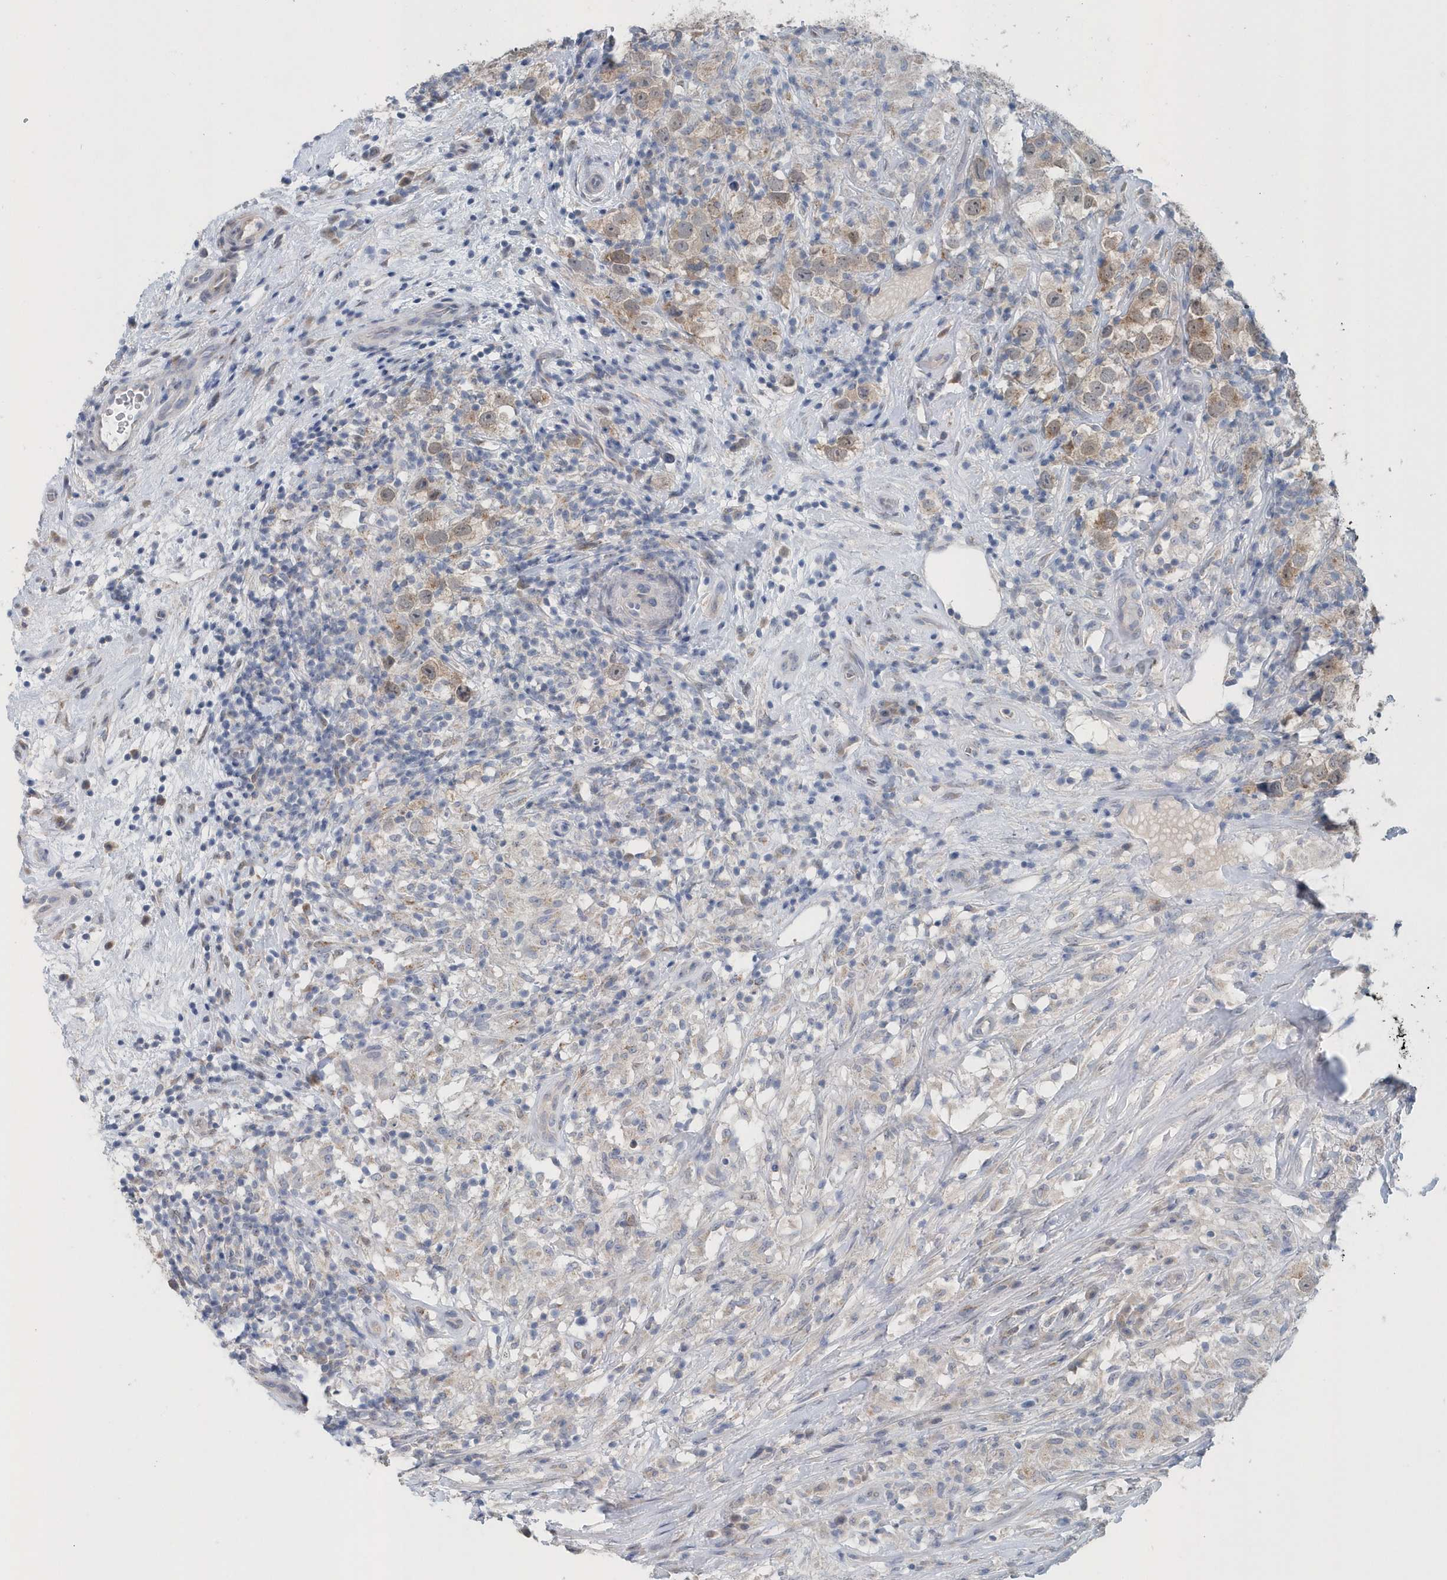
{"staining": {"intensity": "weak", "quantity": "25%-75%", "location": "cytoplasmic/membranous"}, "tissue": "testis cancer", "cell_type": "Tumor cells", "image_type": "cancer", "snomed": [{"axis": "morphology", "description": "Seminoma, NOS"}, {"axis": "topography", "description": "Testis"}], "caption": "Testis seminoma tissue displays weak cytoplasmic/membranous staining in approximately 25%-75% of tumor cells The staining is performed using DAB (3,3'-diaminobenzidine) brown chromogen to label protein expression. The nuclei are counter-stained blue using hematoxylin.", "gene": "PFN2", "patient": {"sex": "male", "age": 49}}